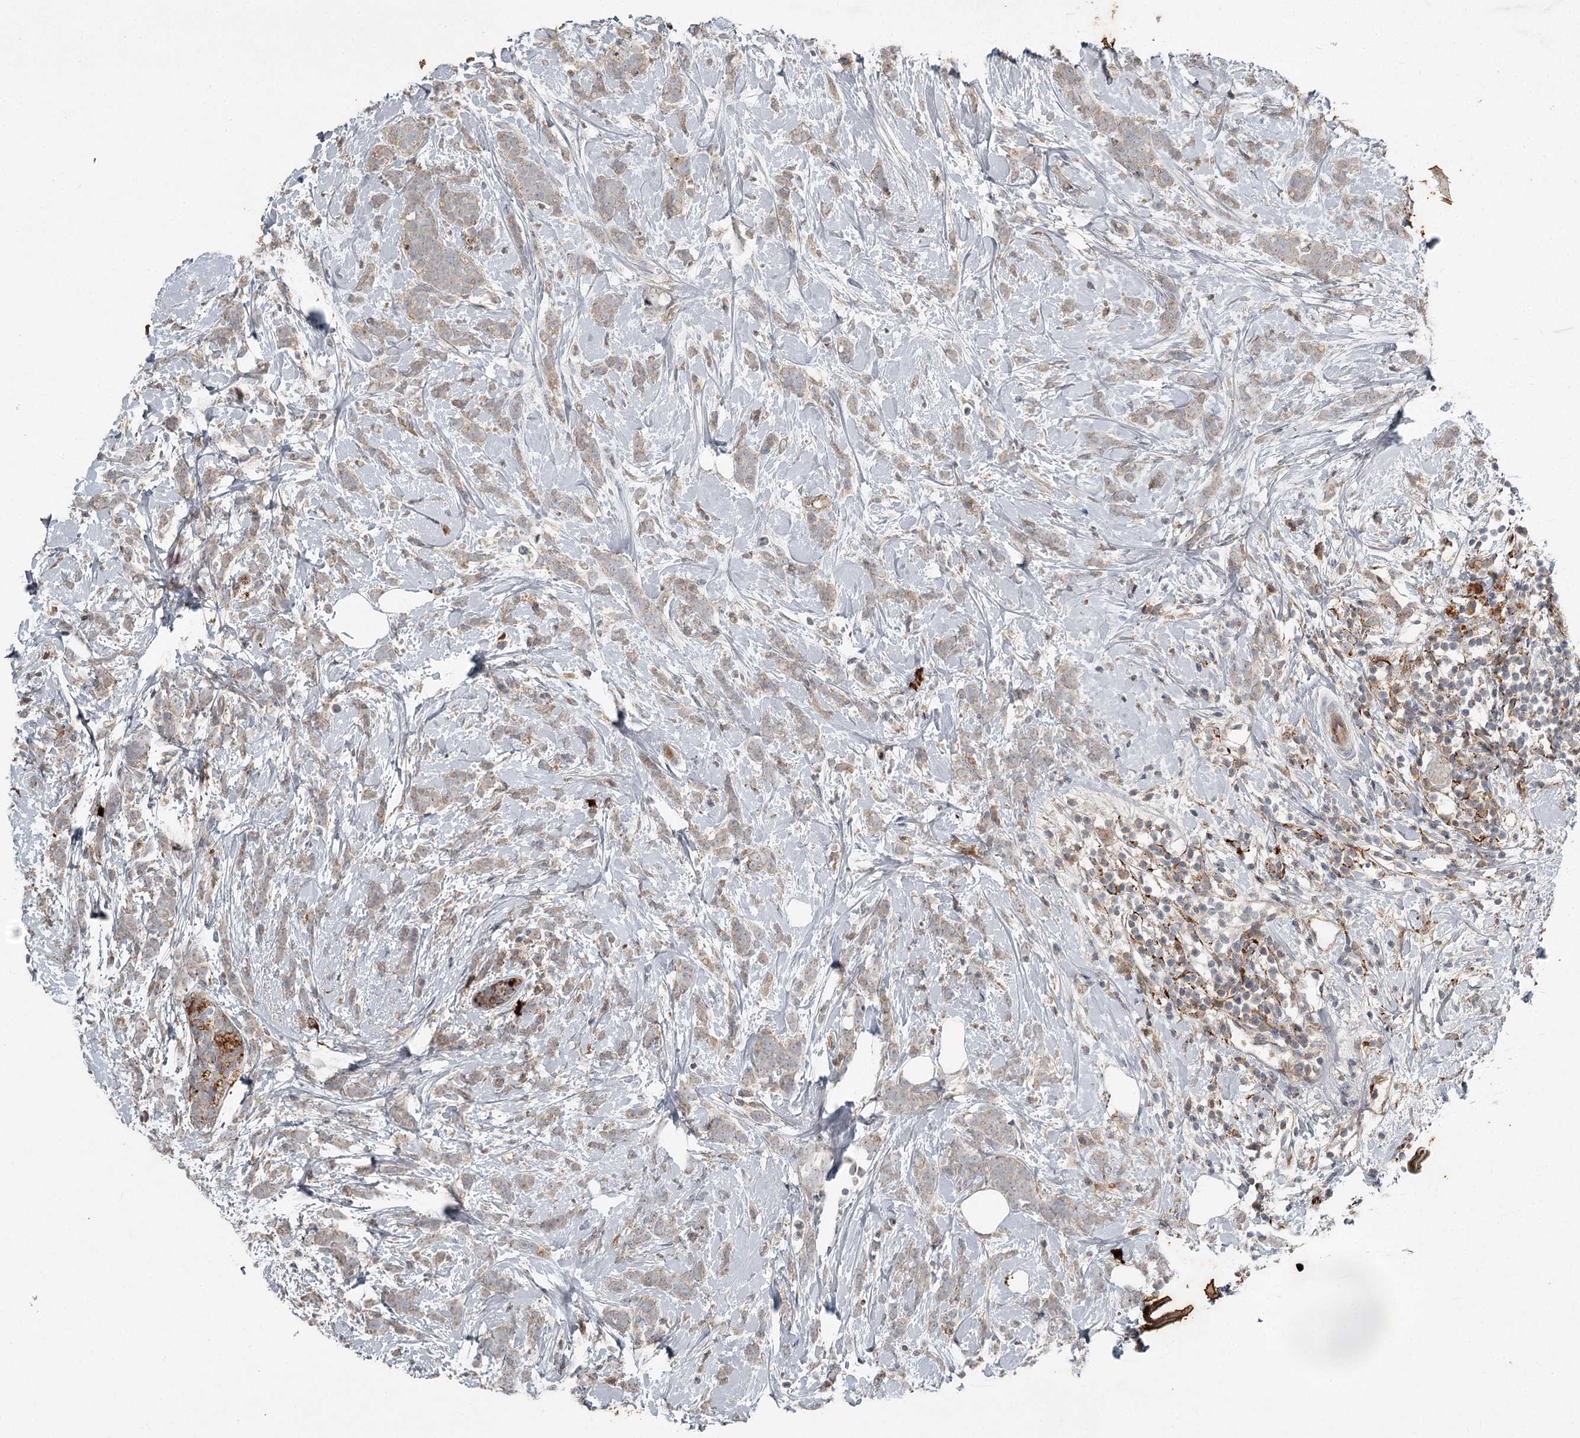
{"staining": {"intensity": "weak", "quantity": "25%-75%", "location": "cytoplasmic/membranous"}, "tissue": "breast cancer", "cell_type": "Tumor cells", "image_type": "cancer", "snomed": [{"axis": "morphology", "description": "Lobular carcinoma"}, {"axis": "topography", "description": "Breast"}], "caption": "This is a micrograph of immunohistochemistry staining of breast cancer (lobular carcinoma), which shows weak expression in the cytoplasmic/membranous of tumor cells.", "gene": "SLC39A8", "patient": {"sex": "female", "age": 58}}